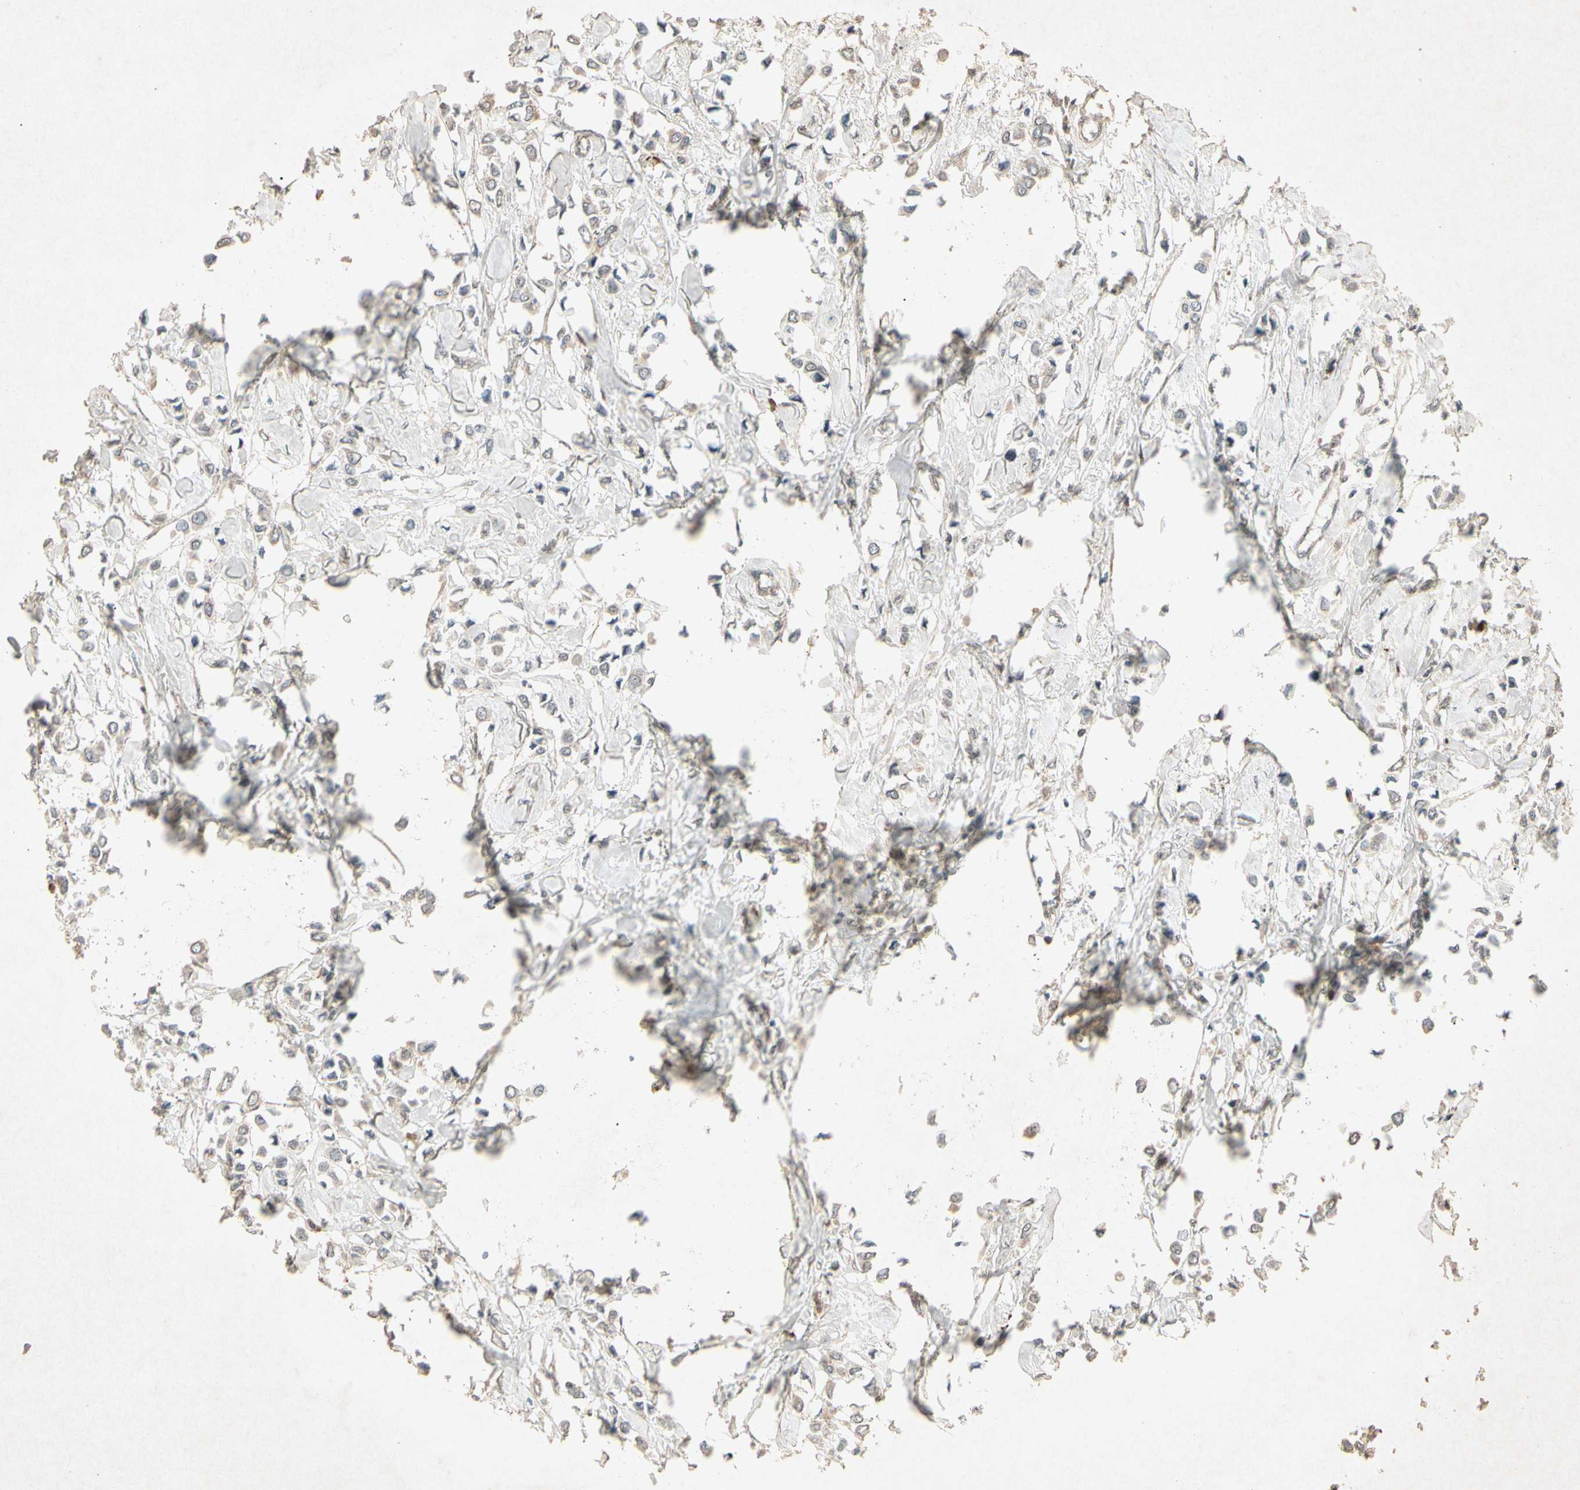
{"staining": {"intensity": "weak", "quantity": "25%-75%", "location": "cytoplasmic/membranous"}, "tissue": "breast cancer", "cell_type": "Tumor cells", "image_type": "cancer", "snomed": [{"axis": "morphology", "description": "Lobular carcinoma"}, {"axis": "topography", "description": "Breast"}], "caption": "This histopathology image demonstrates breast cancer stained with immunohistochemistry (IHC) to label a protein in brown. The cytoplasmic/membranous of tumor cells show weak positivity for the protein. Nuclei are counter-stained blue.", "gene": "MSRB1", "patient": {"sex": "female", "age": 51}}